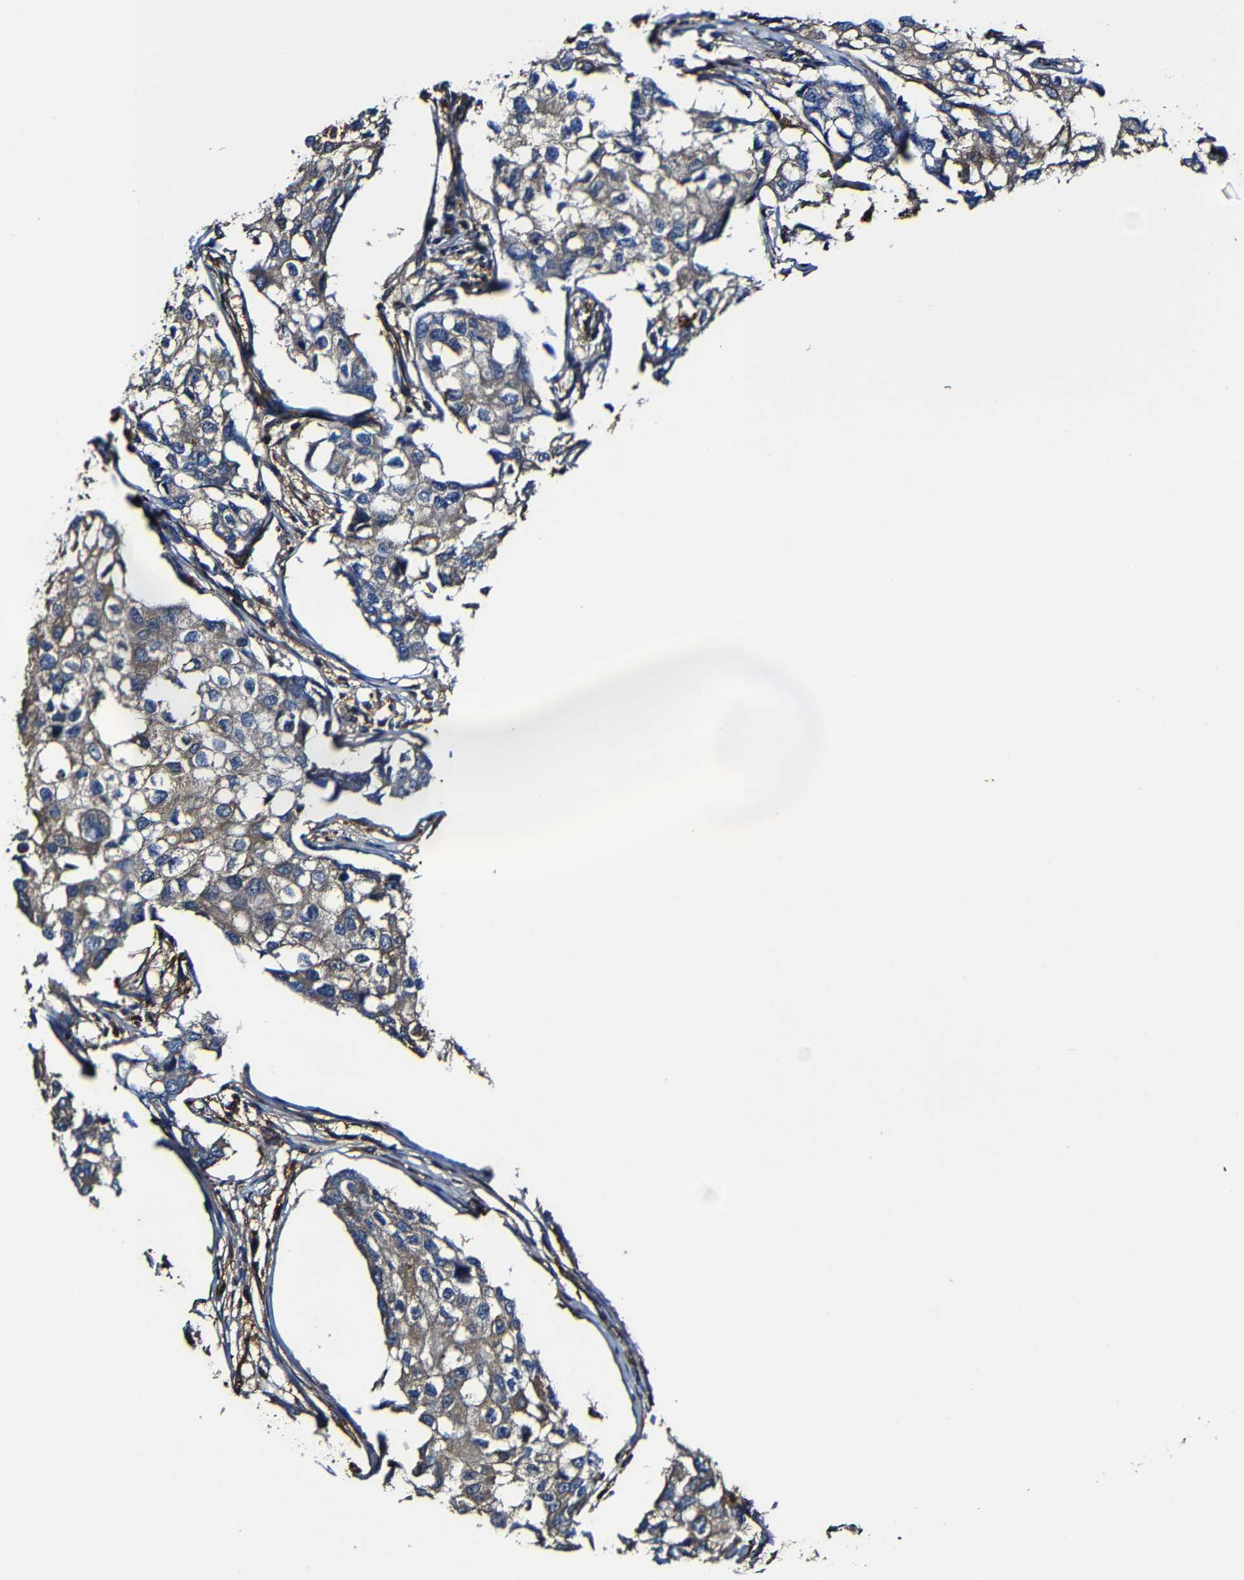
{"staining": {"intensity": "weak", "quantity": ">75%", "location": "cytoplasmic/membranous"}, "tissue": "breast cancer", "cell_type": "Tumor cells", "image_type": "cancer", "snomed": [{"axis": "morphology", "description": "Duct carcinoma"}, {"axis": "topography", "description": "Breast"}], "caption": "An immunohistochemistry (IHC) micrograph of neoplastic tissue is shown. Protein staining in brown highlights weak cytoplasmic/membranous positivity in breast cancer (intraductal carcinoma) within tumor cells. (DAB (3,3'-diaminobenzidine) IHC, brown staining for protein, blue staining for nuclei).", "gene": "MSN", "patient": {"sex": "female", "age": 27}}